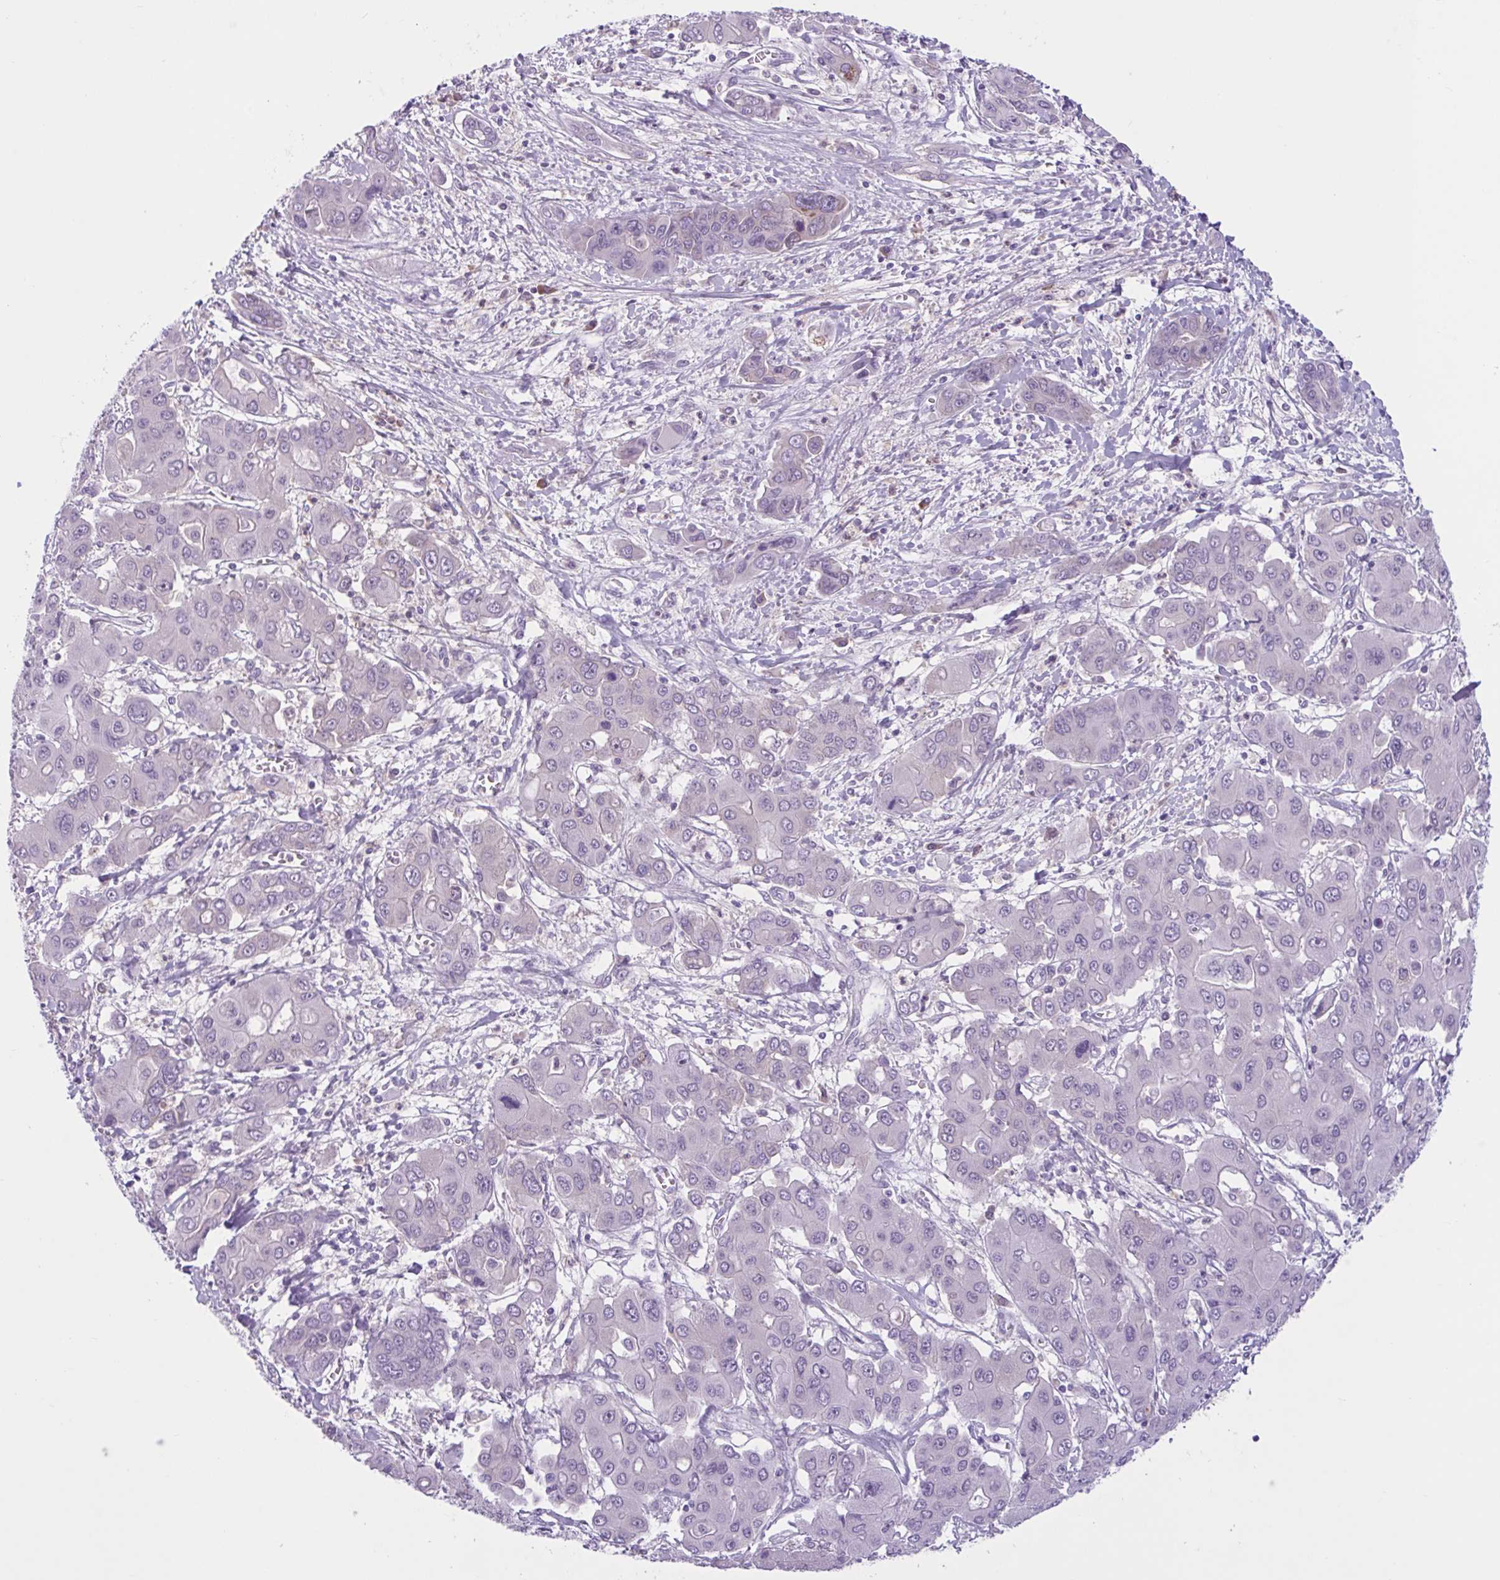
{"staining": {"intensity": "negative", "quantity": "none", "location": "none"}, "tissue": "liver cancer", "cell_type": "Tumor cells", "image_type": "cancer", "snomed": [{"axis": "morphology", "description": "Cholangiocarcinoma"}, {"axis": "topography", "description": "Liver"}], "caption": "A histopathology image of cholangiocarcinoma (liver) stained for a protein displays no brown staining in tumor cells. (Stains: DAB immunohistochemistry (IHC) with hematoxylin counter stain, Microscopy: brightfield microscopy at high magnification).", "gene": "WNT9B", "patient": {"sex": "male", "age": 67}}